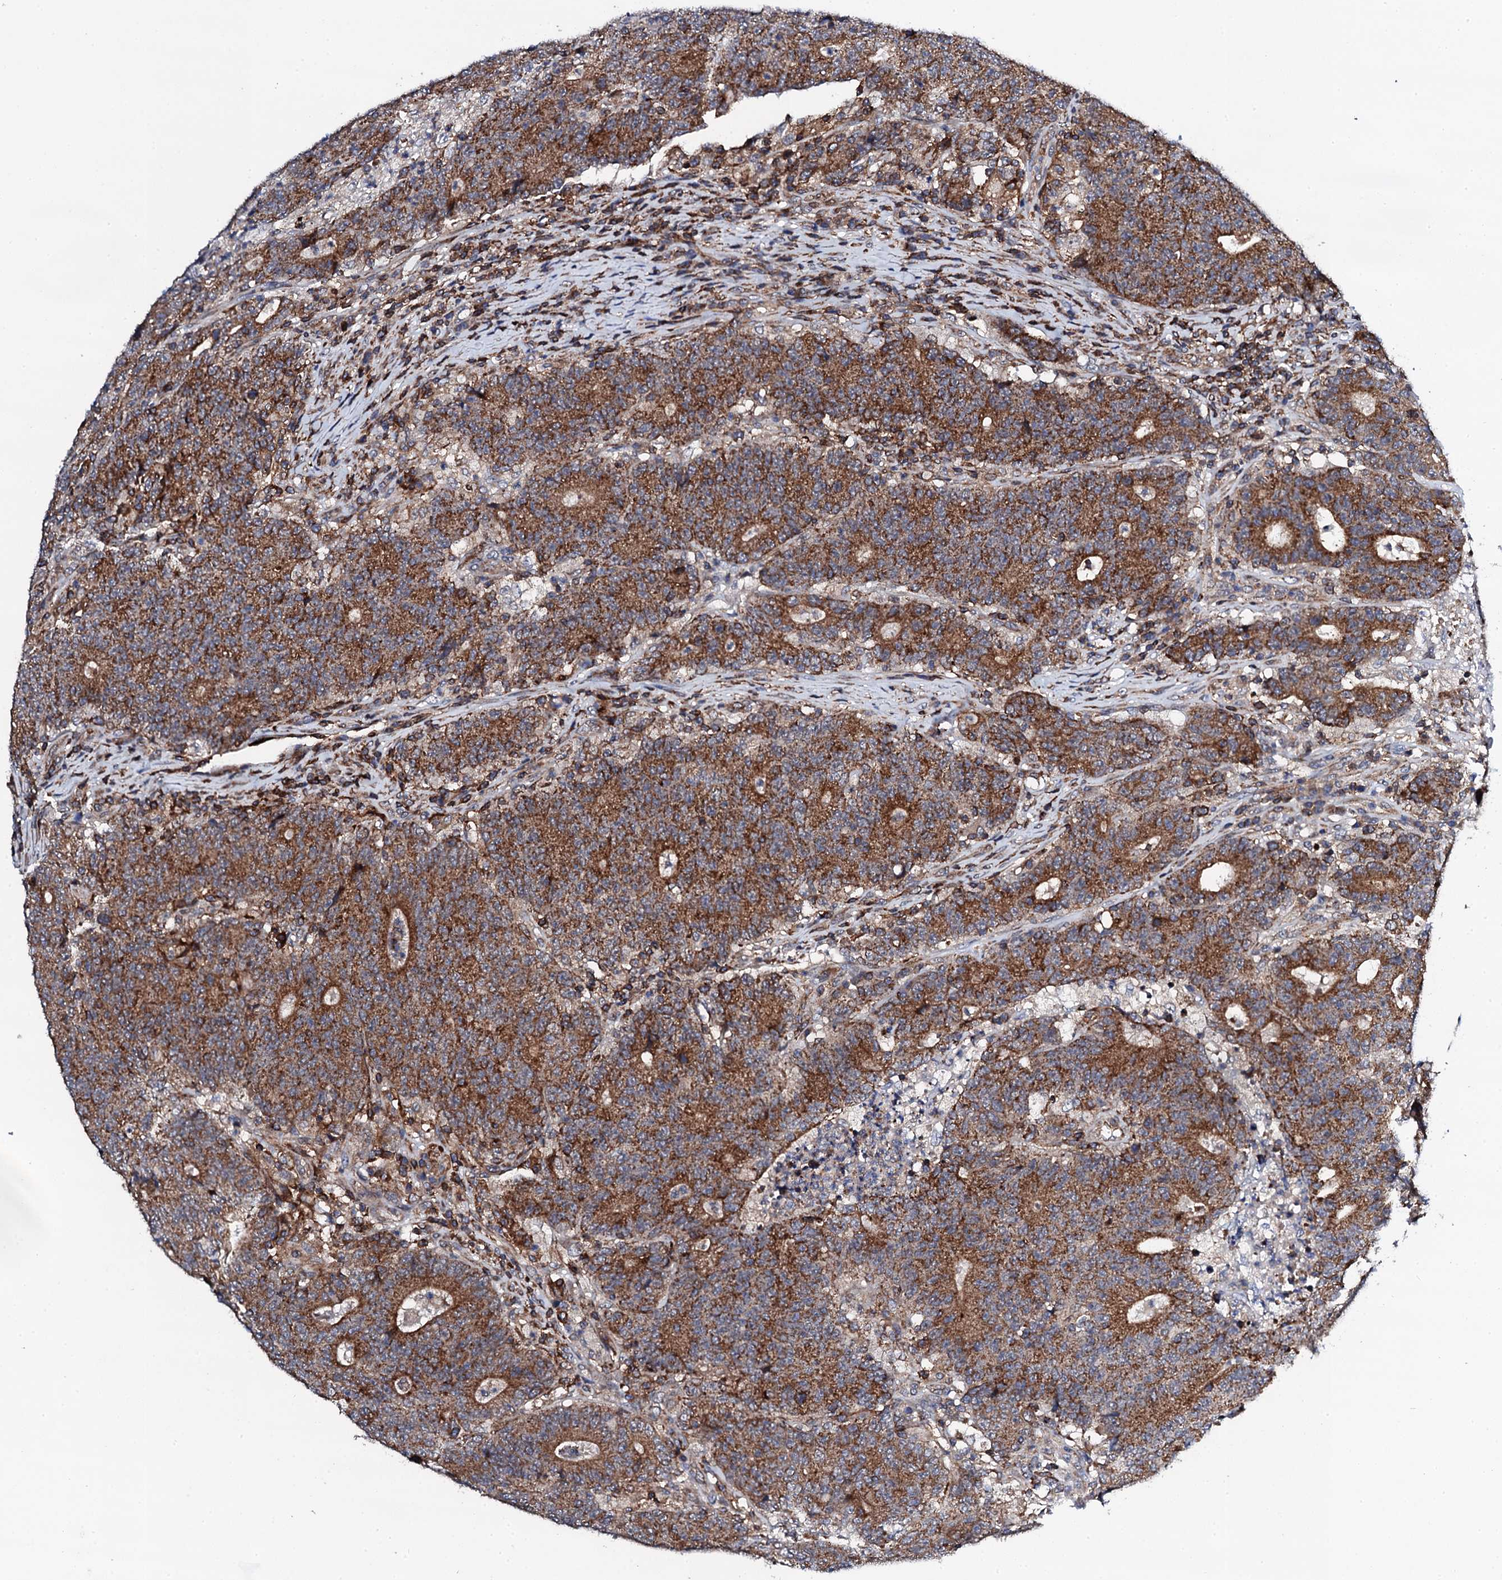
{"staining": {"intensity": "strong", "quantity": ">75%", "location": "cytoplasmic/membranous"}, "tissue": "colorectal cancer", "cell_type": "Tumor cells", "image_type": "cancer", "snomed": [{"axis": "morphology", "description": "Adenocarcinoma, NOS"}, {"axis": "topography", "description": "Colon"}], "caption": "Colorectal cancer was stained to show a protein in brown. There is high levels of strong cytoplasmic/membranous staining in approximately >75% of tumor cells.", "gene": "COG4", "patient": {"sex": "female", "age": 75}}